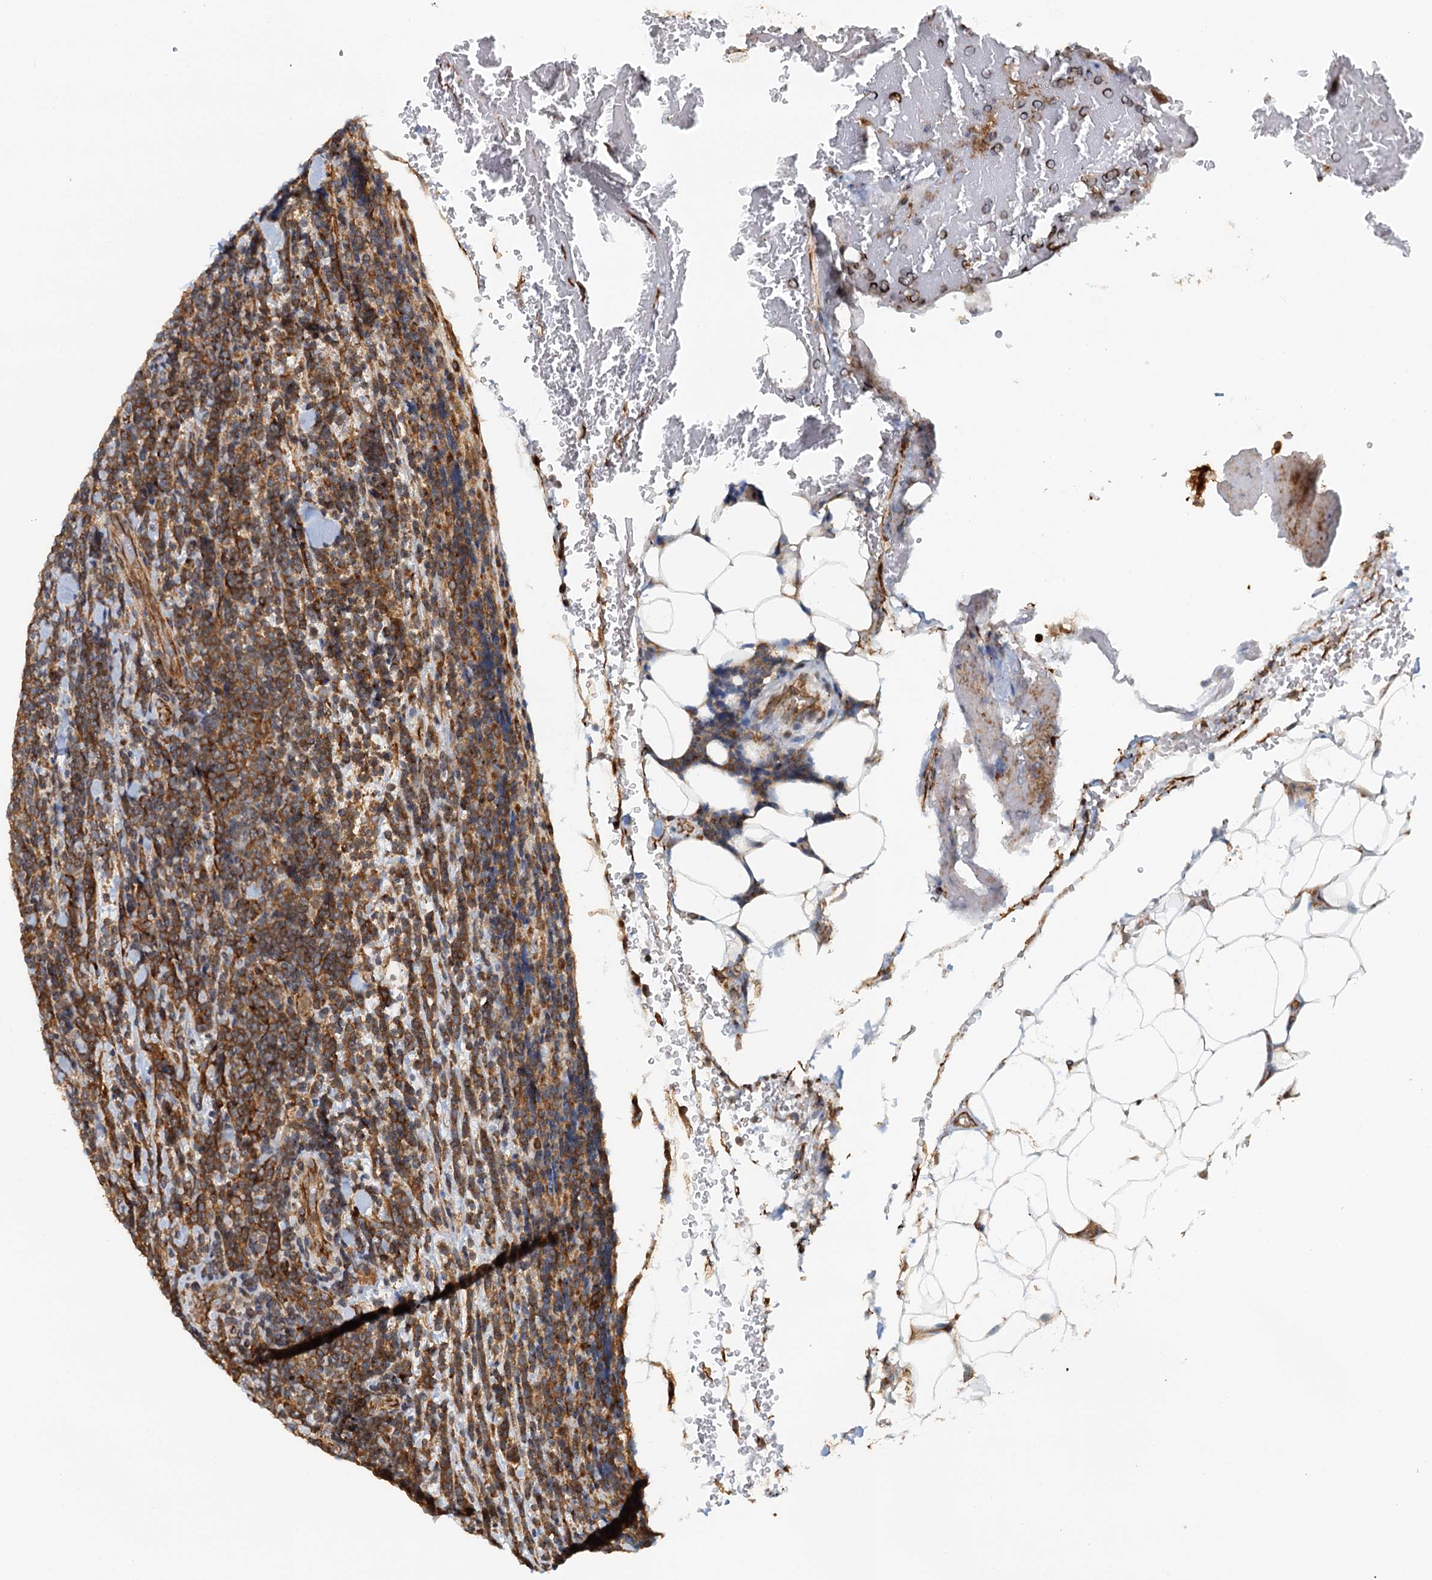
{"staining": {"intensity": "moderate", "quantity": ">75%", "location": "cytoplasmic/membranous"}, "tissue": "lymphoma", "cell_type": "Tumor cells", "image_type": "cancer", "snomed": [{"axis": "morphology", "description": "Malignant lymphoma, non-Hodgkin's type, Low grade"}, {"axis": "topography", "description": "Lymph node"}], "caption": "DAB immunohistochemical staining of lymphoma shows moderate cytoplasmic/membranous protein staining in about >75% of tumor cells.", "gene": "NIPAL3", "patient": {"sex": "male", "age": 66}}